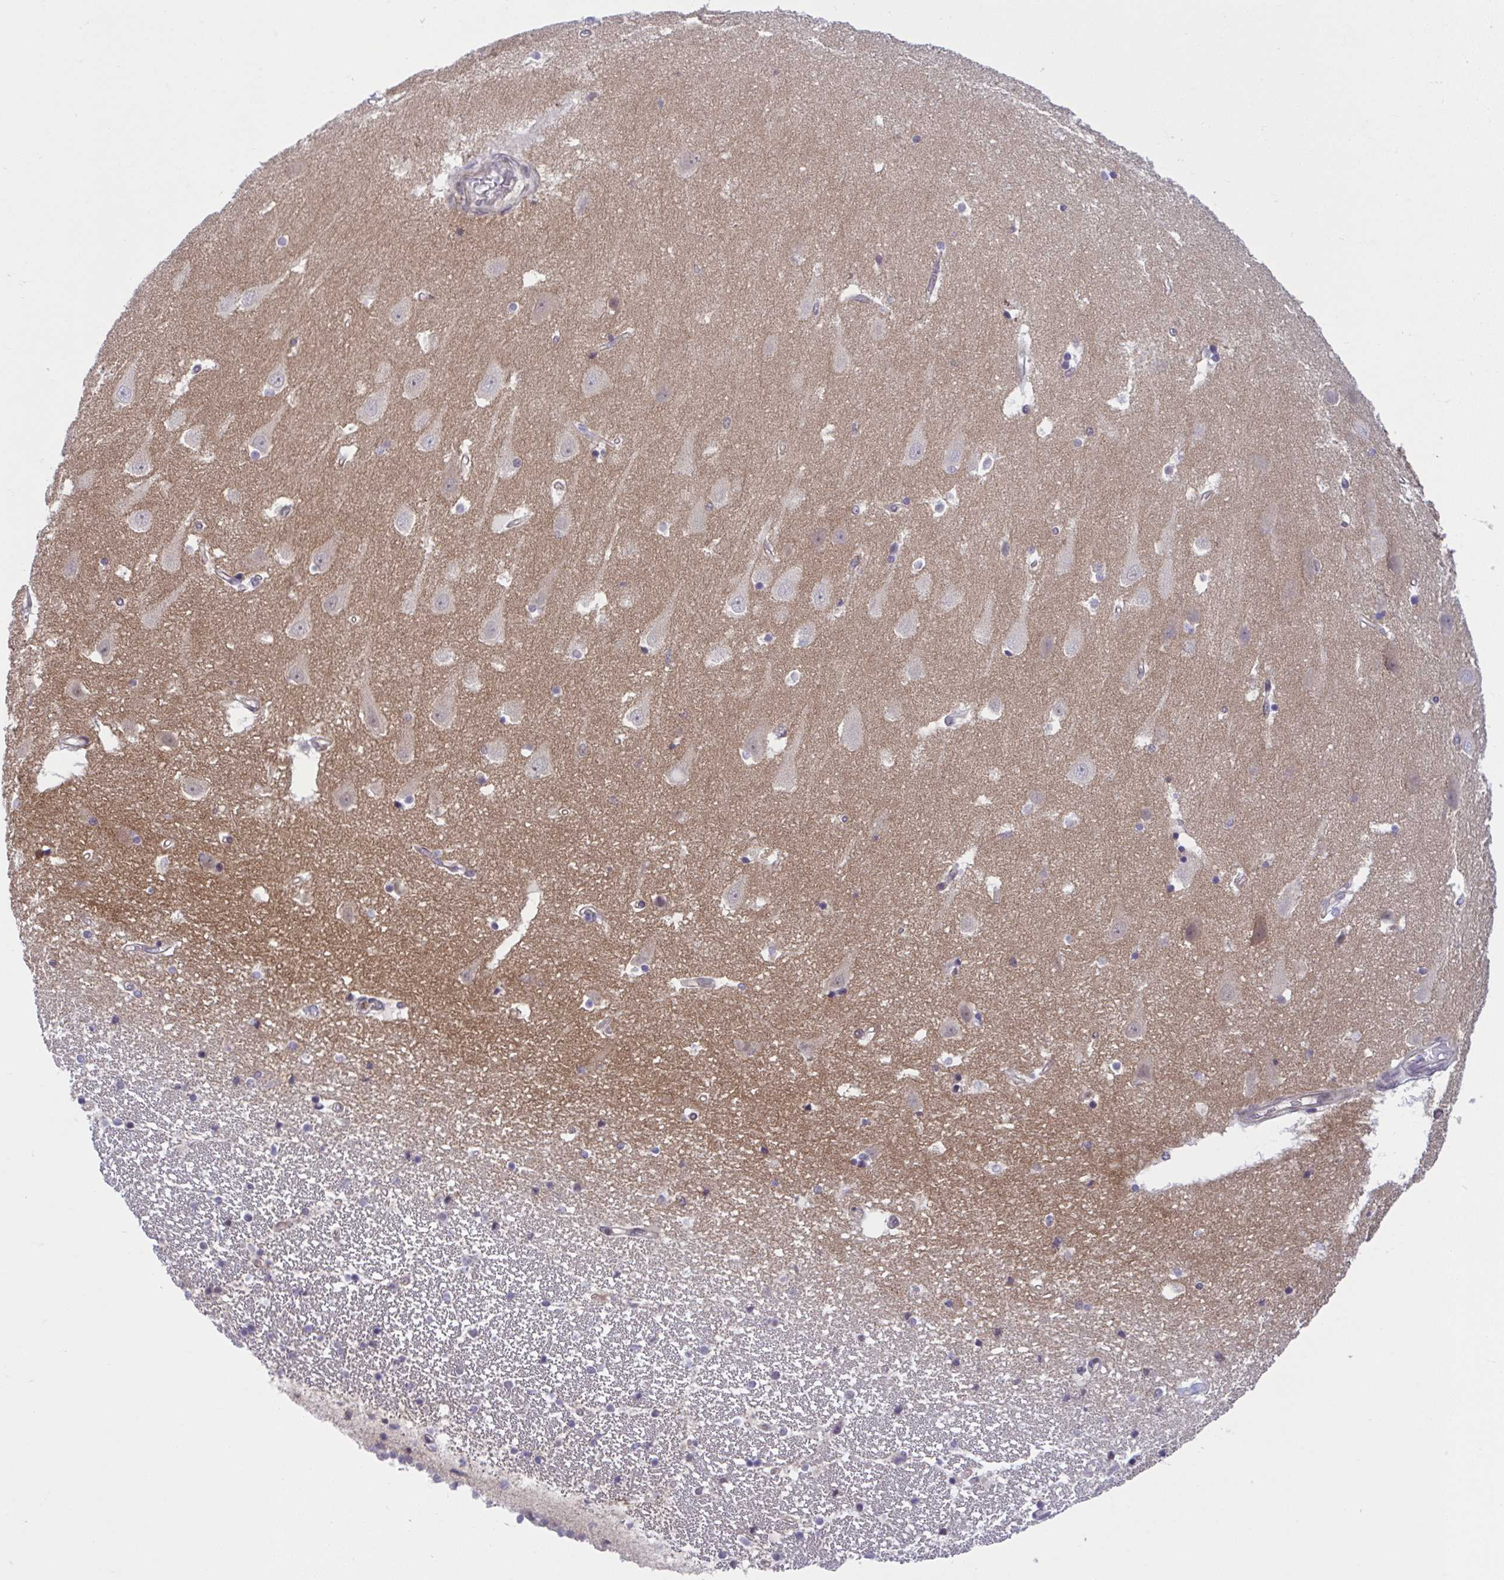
{"staining": {"intensity": "negative", "quantity": "none", "location": "none"}, "tissue": "hippocampus", "cell_type": "Glial cells", "image_type": "normal", "snomed": [{"axis": "morphology", "description": "Normal tissue, NOS"}, {"axis": "topography", "description": "Hippocampus"}], "caption": "Hippocampus stained for a protein using IHC displays no staining glial cells.", "gene": "TTC7B", "patient": {"sex": "male", "age": 63}}